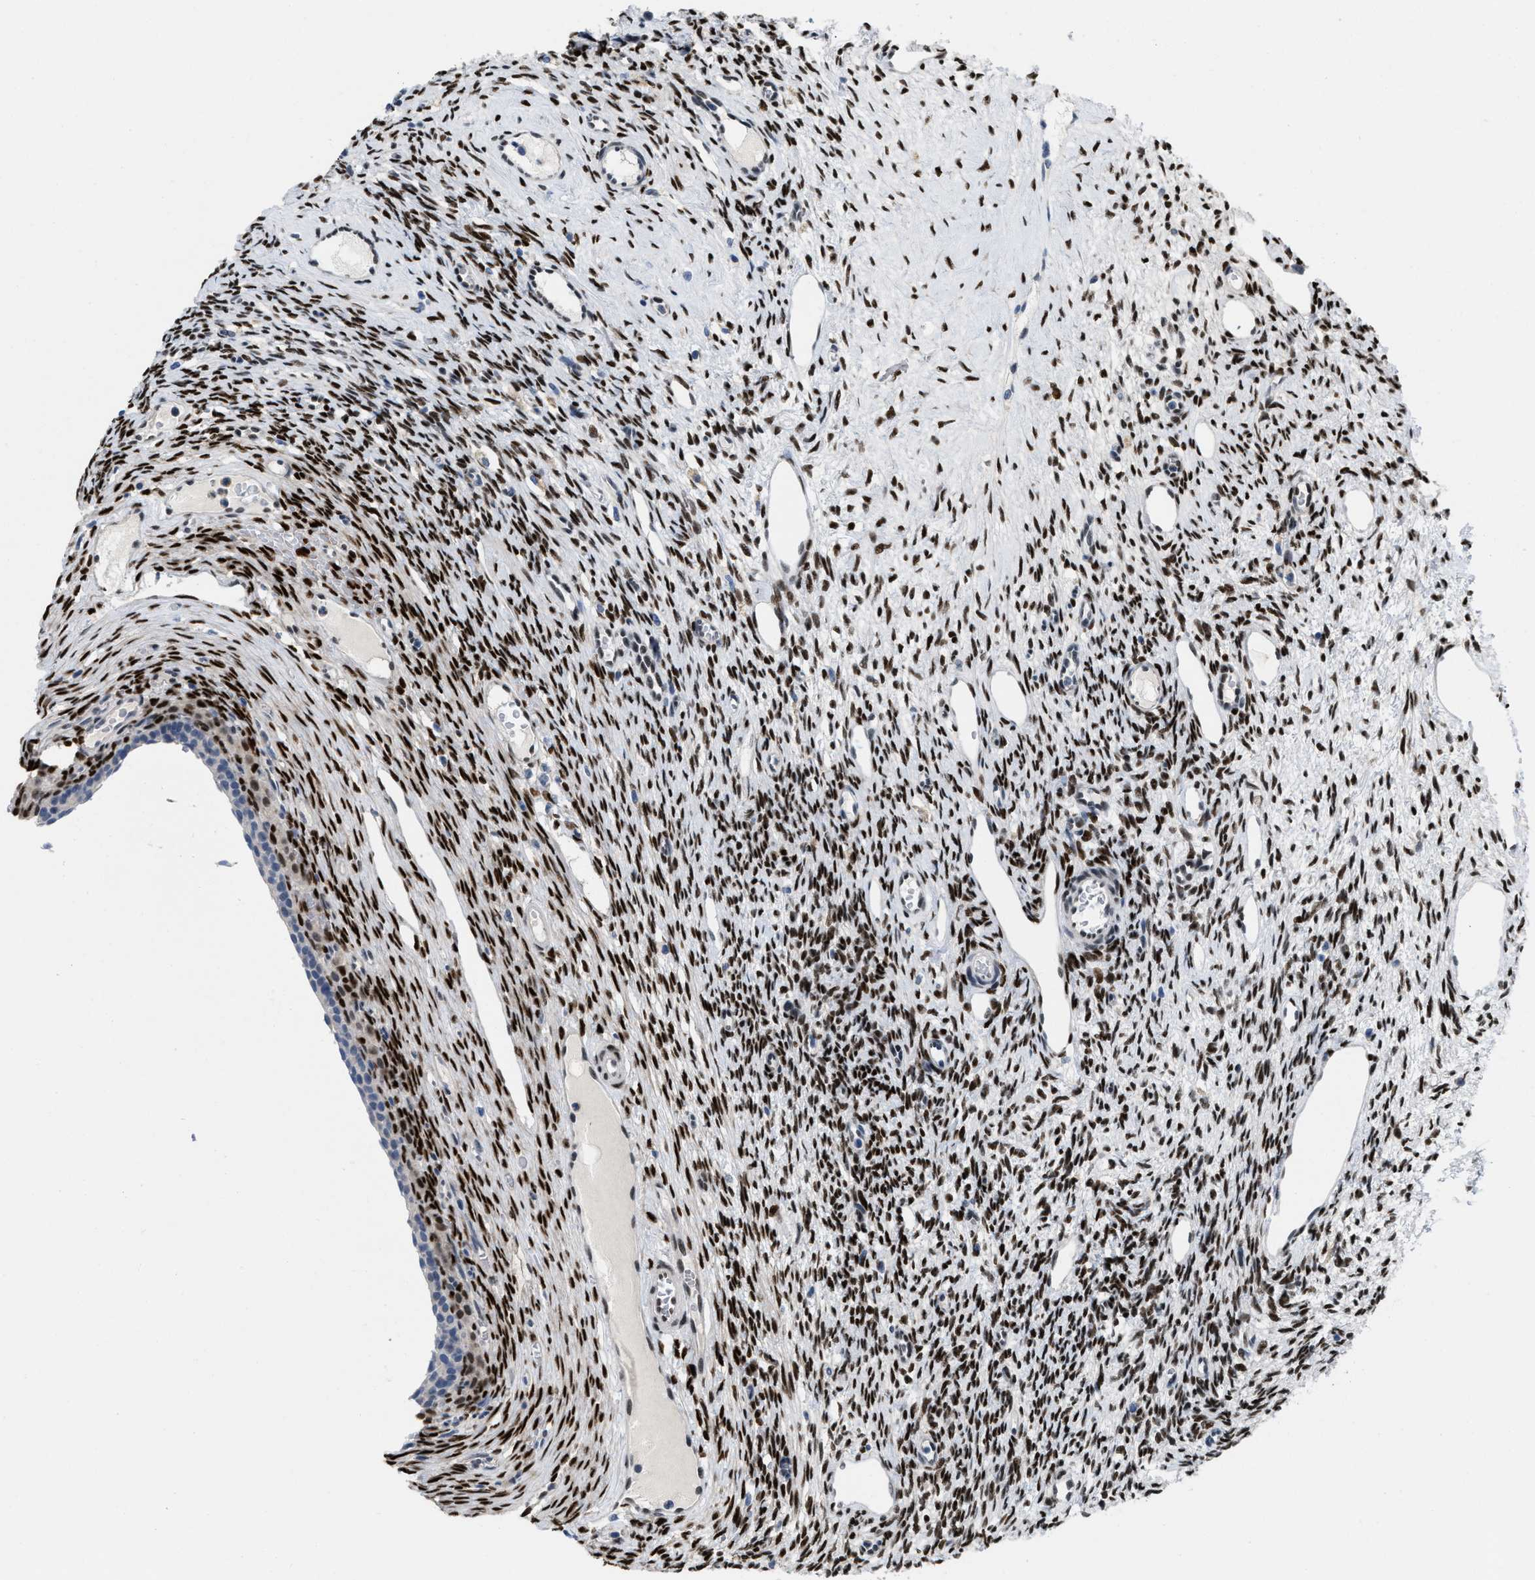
{"staining": {"intensity": "moderate", "quantity": "25%-75%", "location": "nuclear"}, "tissue": "ovary", "cell_type": "Follicle cells", "image_type": "normal", "snomed": [{"axis": "morphology", "description": "Normal tissue, NOS"}, {"axis": "topography", "description": "Ovary"}], "caption": "Immunohistochemical staining of normal human ovary shows moderate nuclear protein positivity in about 25%-75% of follicle cells. (DAB (3,3'-diaminobenzidine) = brown stain, brightfield microscopy at high magnification).", "gene": "NFIX", "patient": {"sex": "female", "age": 33}}